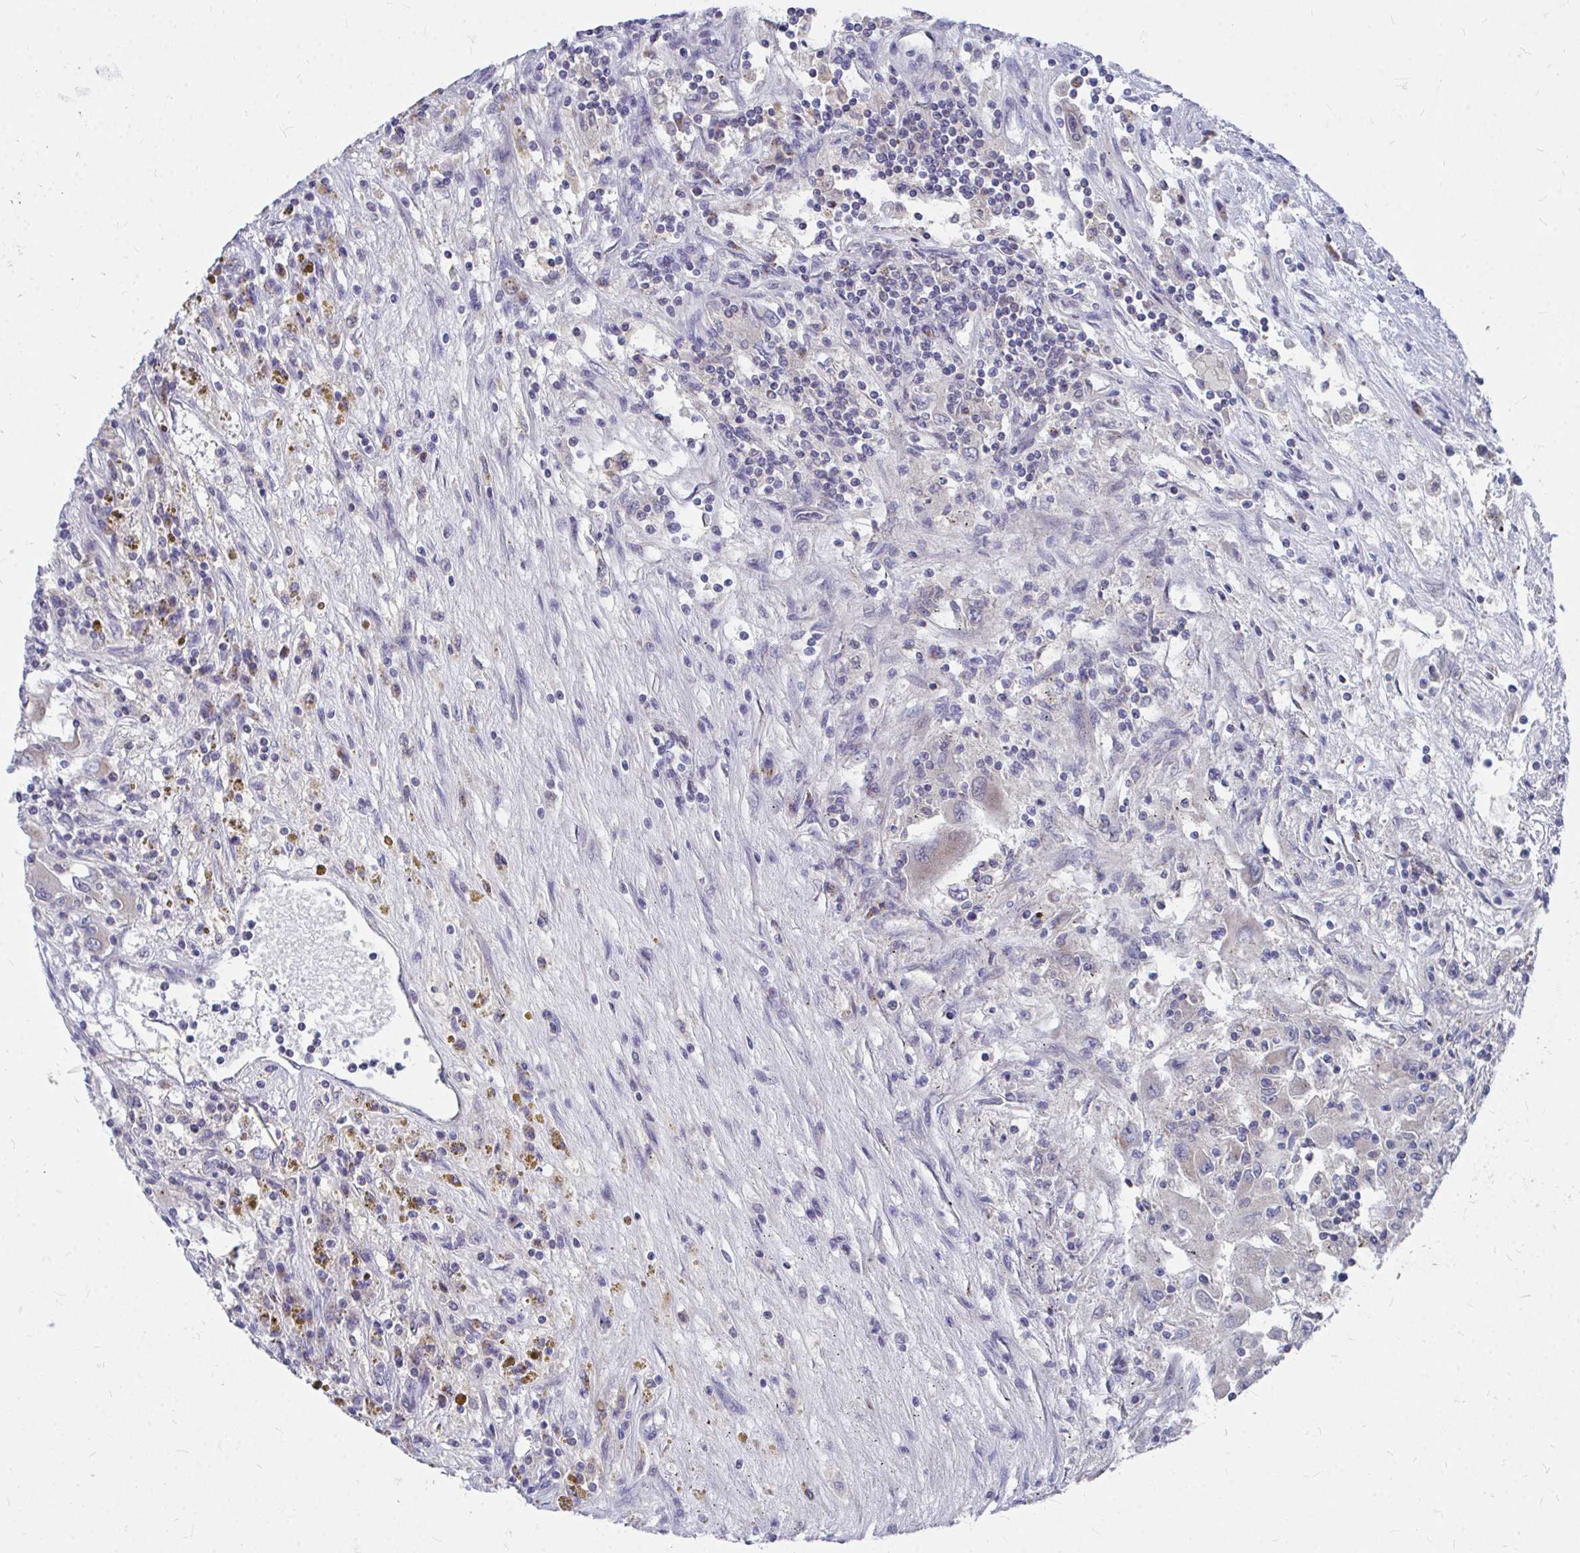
{"staining": {"intensity": "negative", "quantity": "none", "location": "none"}, "tissue": "renal cancer", "cell_type": "Tumor cells", "image_type": "cancer", "snomed": [{"axis": "morphology", "description": "Adenocarcinoma, NOS"}, {"axis": "topography", "description": "Kidney"}], "caption": "An immunohistochemistry (IHC) photomicrograph of renal adenocarcinoma is shown. There is no staining in tumor cells of renal adenocarcinoma. Nuclei are stained in blue.", "gene": "PEX3", "patient": {"sex": "female", "age": 67}}